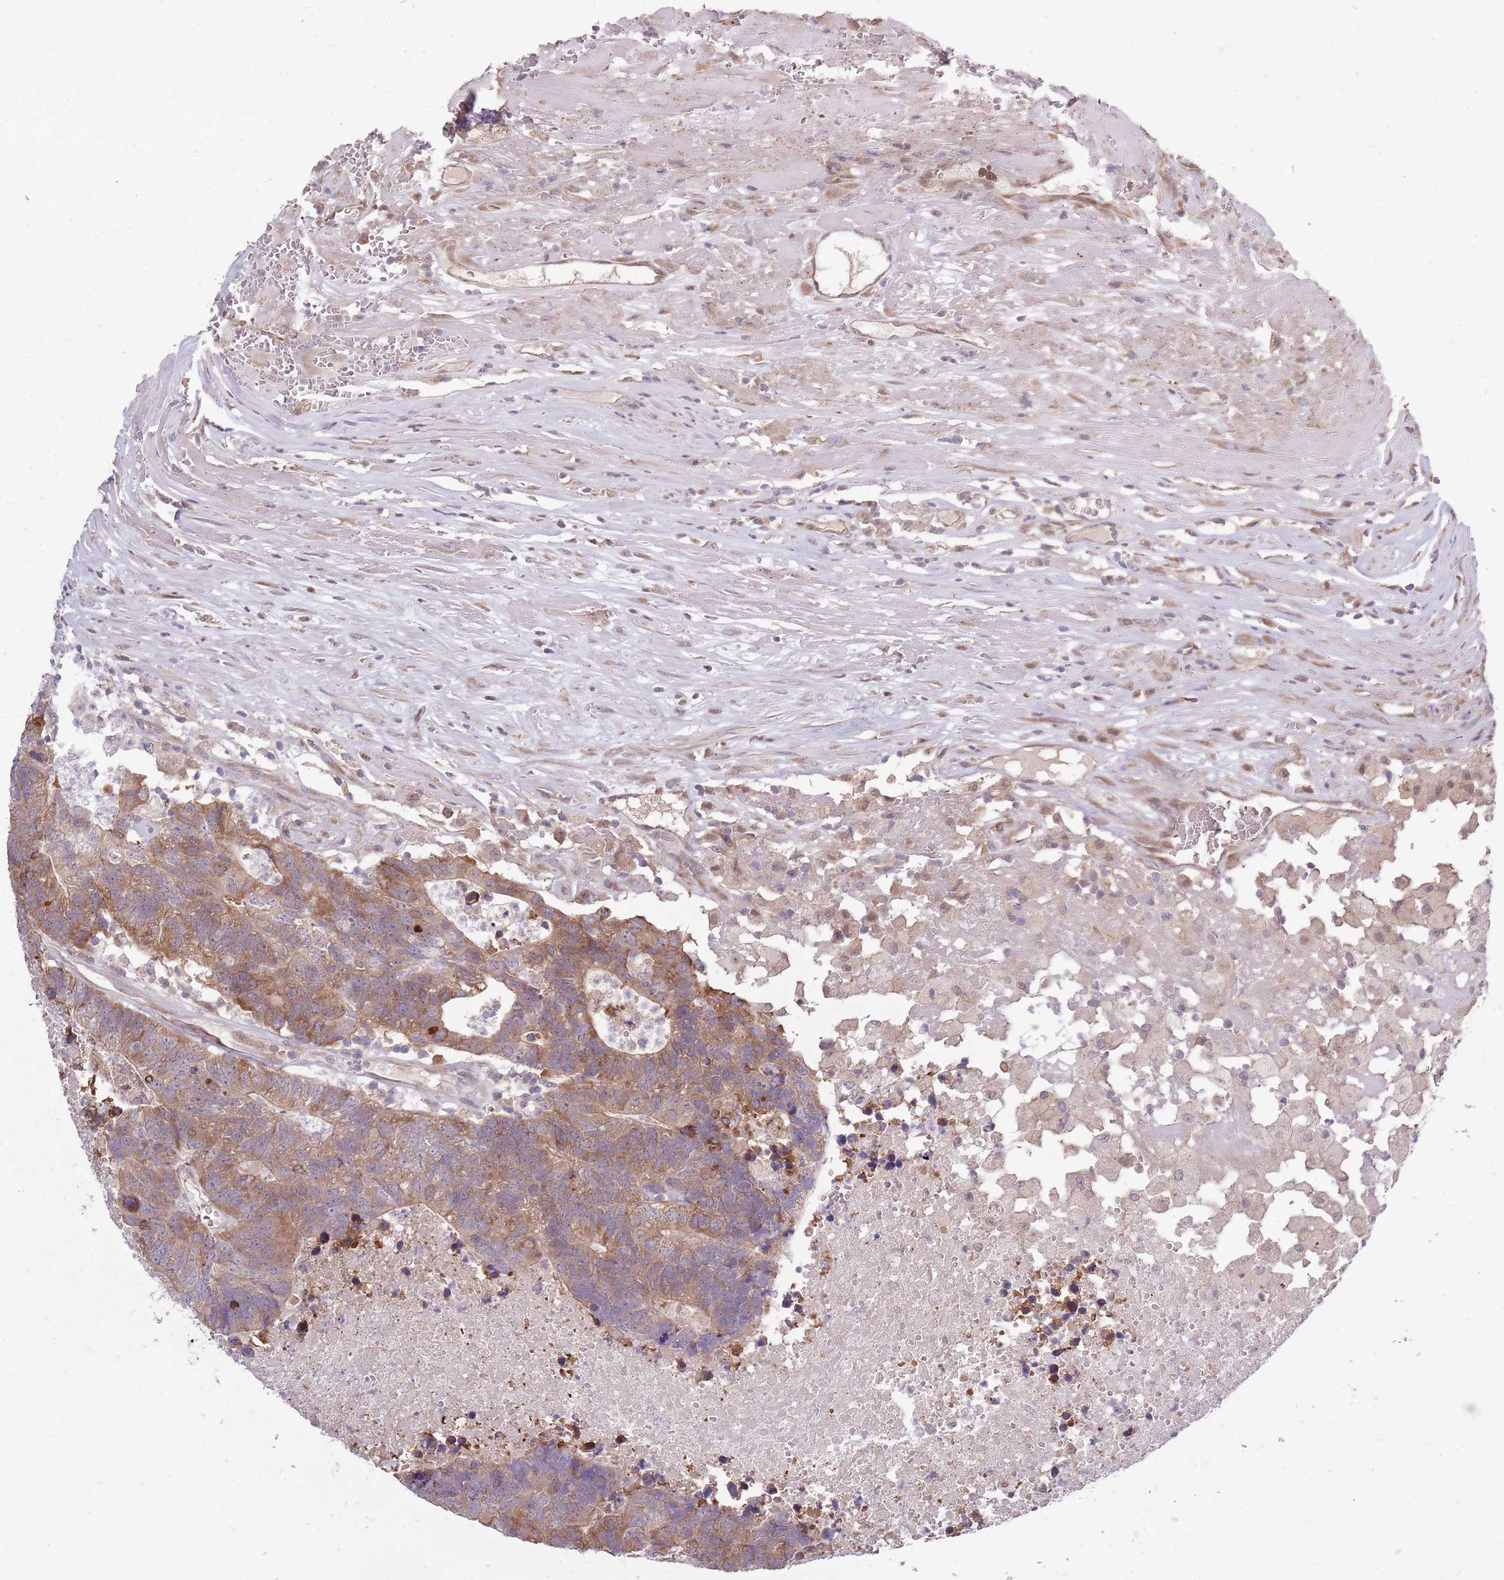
{"staining": {"intensity": "moderate", "quantity": ">75%", "location": "cytoplasmic/membranous"}, "tissue": "colorectal cancer", "cell_type": "Tumor cells", "image_type": "cancer", "snomed": [{"axis": "morphology", "description": "Adenocarcinoma, NOS"}, {"axis": "topography", "description": "Colon"}], "caption": "The photomicrograph exhibits immunohistochemical staining of colorectal adenocarcinoma. There is moderate cytoplasmic/membranous positivity is identified in approximately >75% of tumor cells.", "gene": "PPP1R27", "patient": {"sex": "female", "age": 48}}